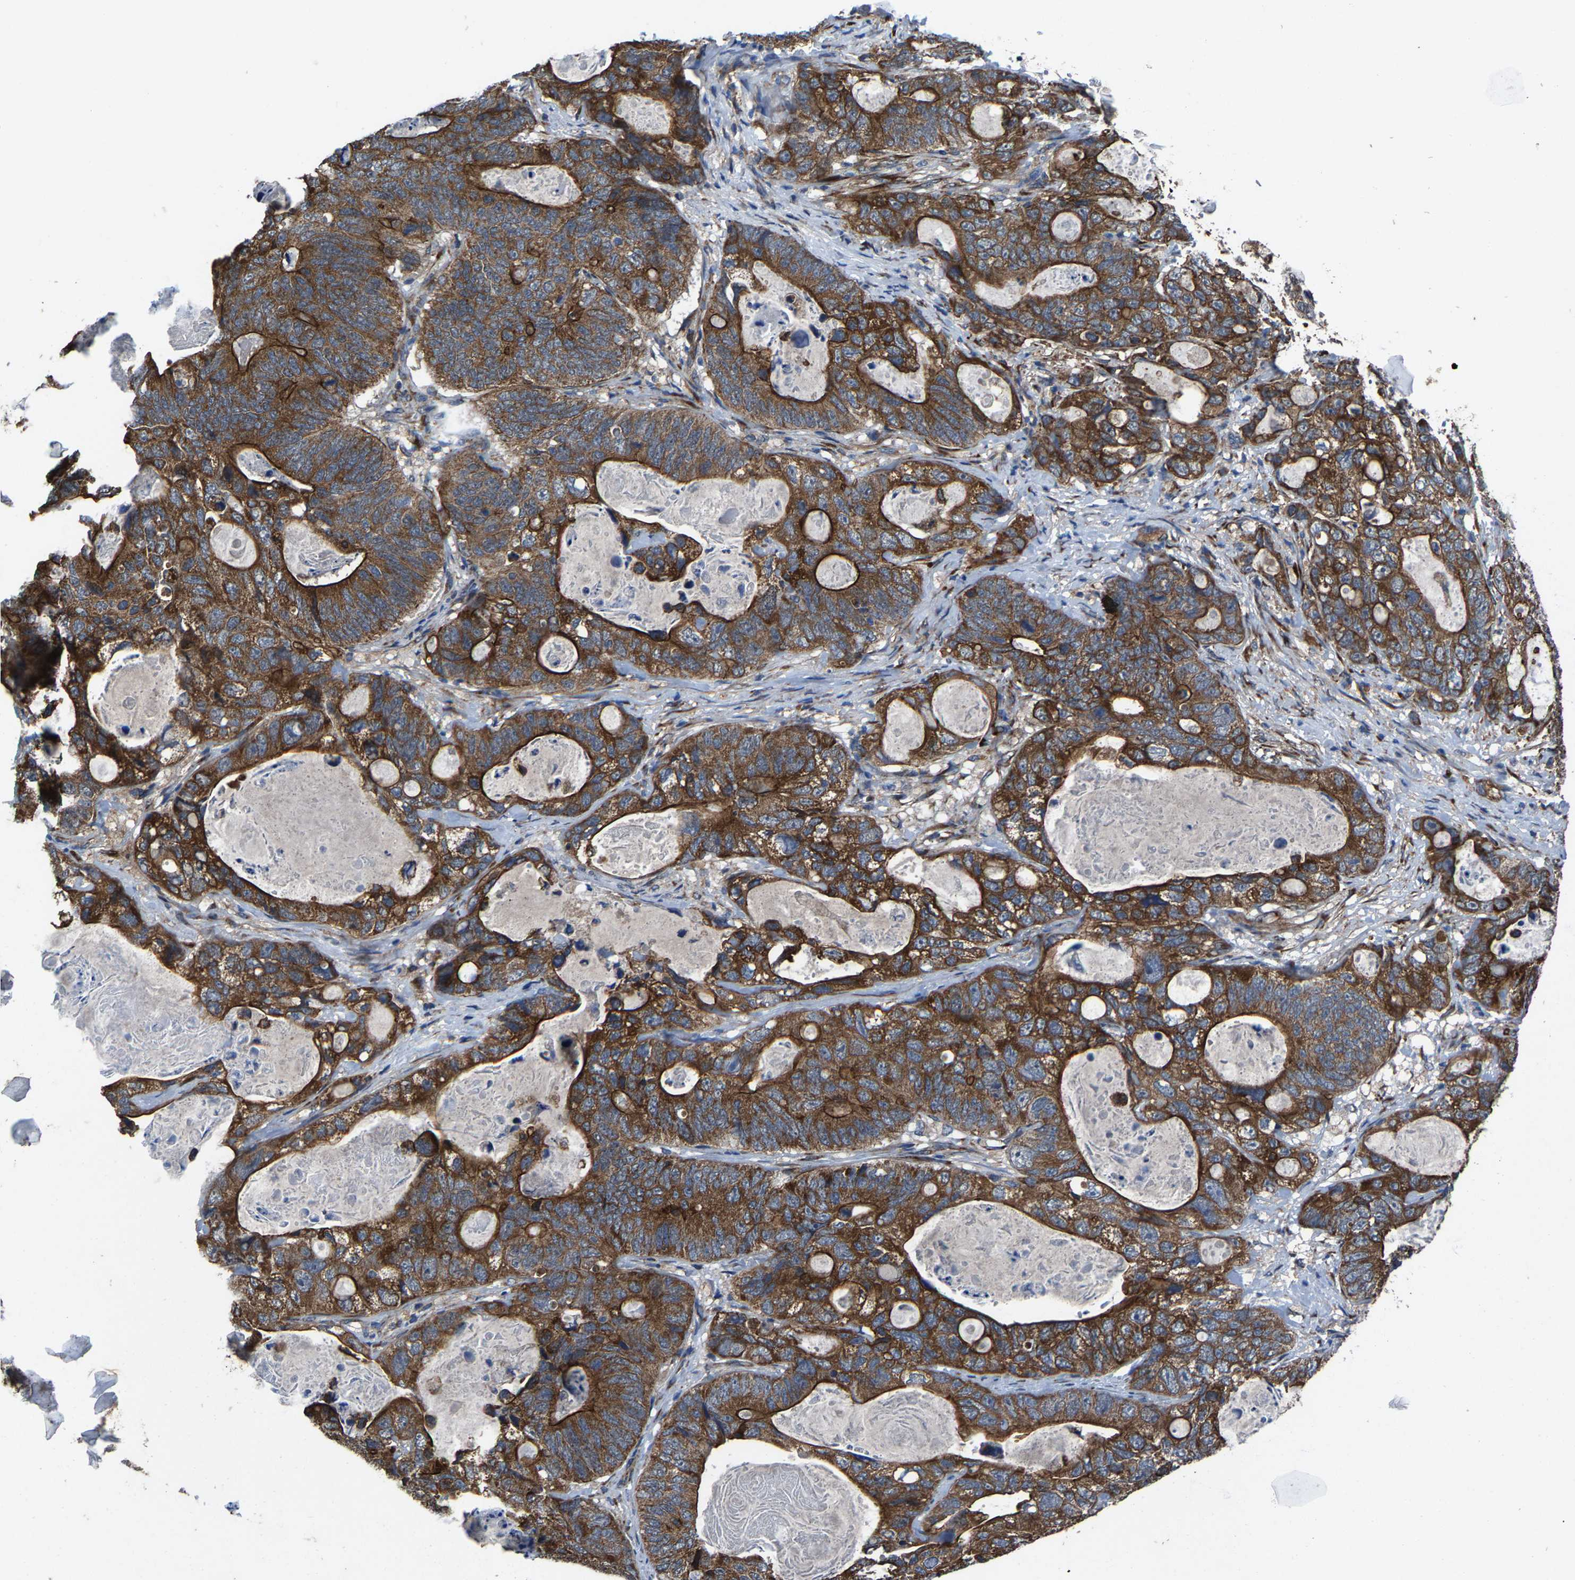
{"staining": {"intensity": "strong", "quantity": ">75%", "location": "cytoplasmic/membranous"}, "tissue": "stomach cancer", "cell_type": "Tumor cells", "image_type": "cancer", "snomed": [{"axis": "morphology", "description": "Normal tissue, NOS"}, {"axis": "morphology", "description": "Adenocarcinoma, NOS"}, {"axis": "topography", "description": "Stomach"}], "caption": "Immunohistochemical staining of human stomach cancer shows strong cytoplasmic/membranous protein positivity in about >75% of tumor cells. Ihc stains the protein of interest in brown and the nuclei are stained blue.", "gene": "PDP1", "patient": {"sex": "female", "age": 89}}